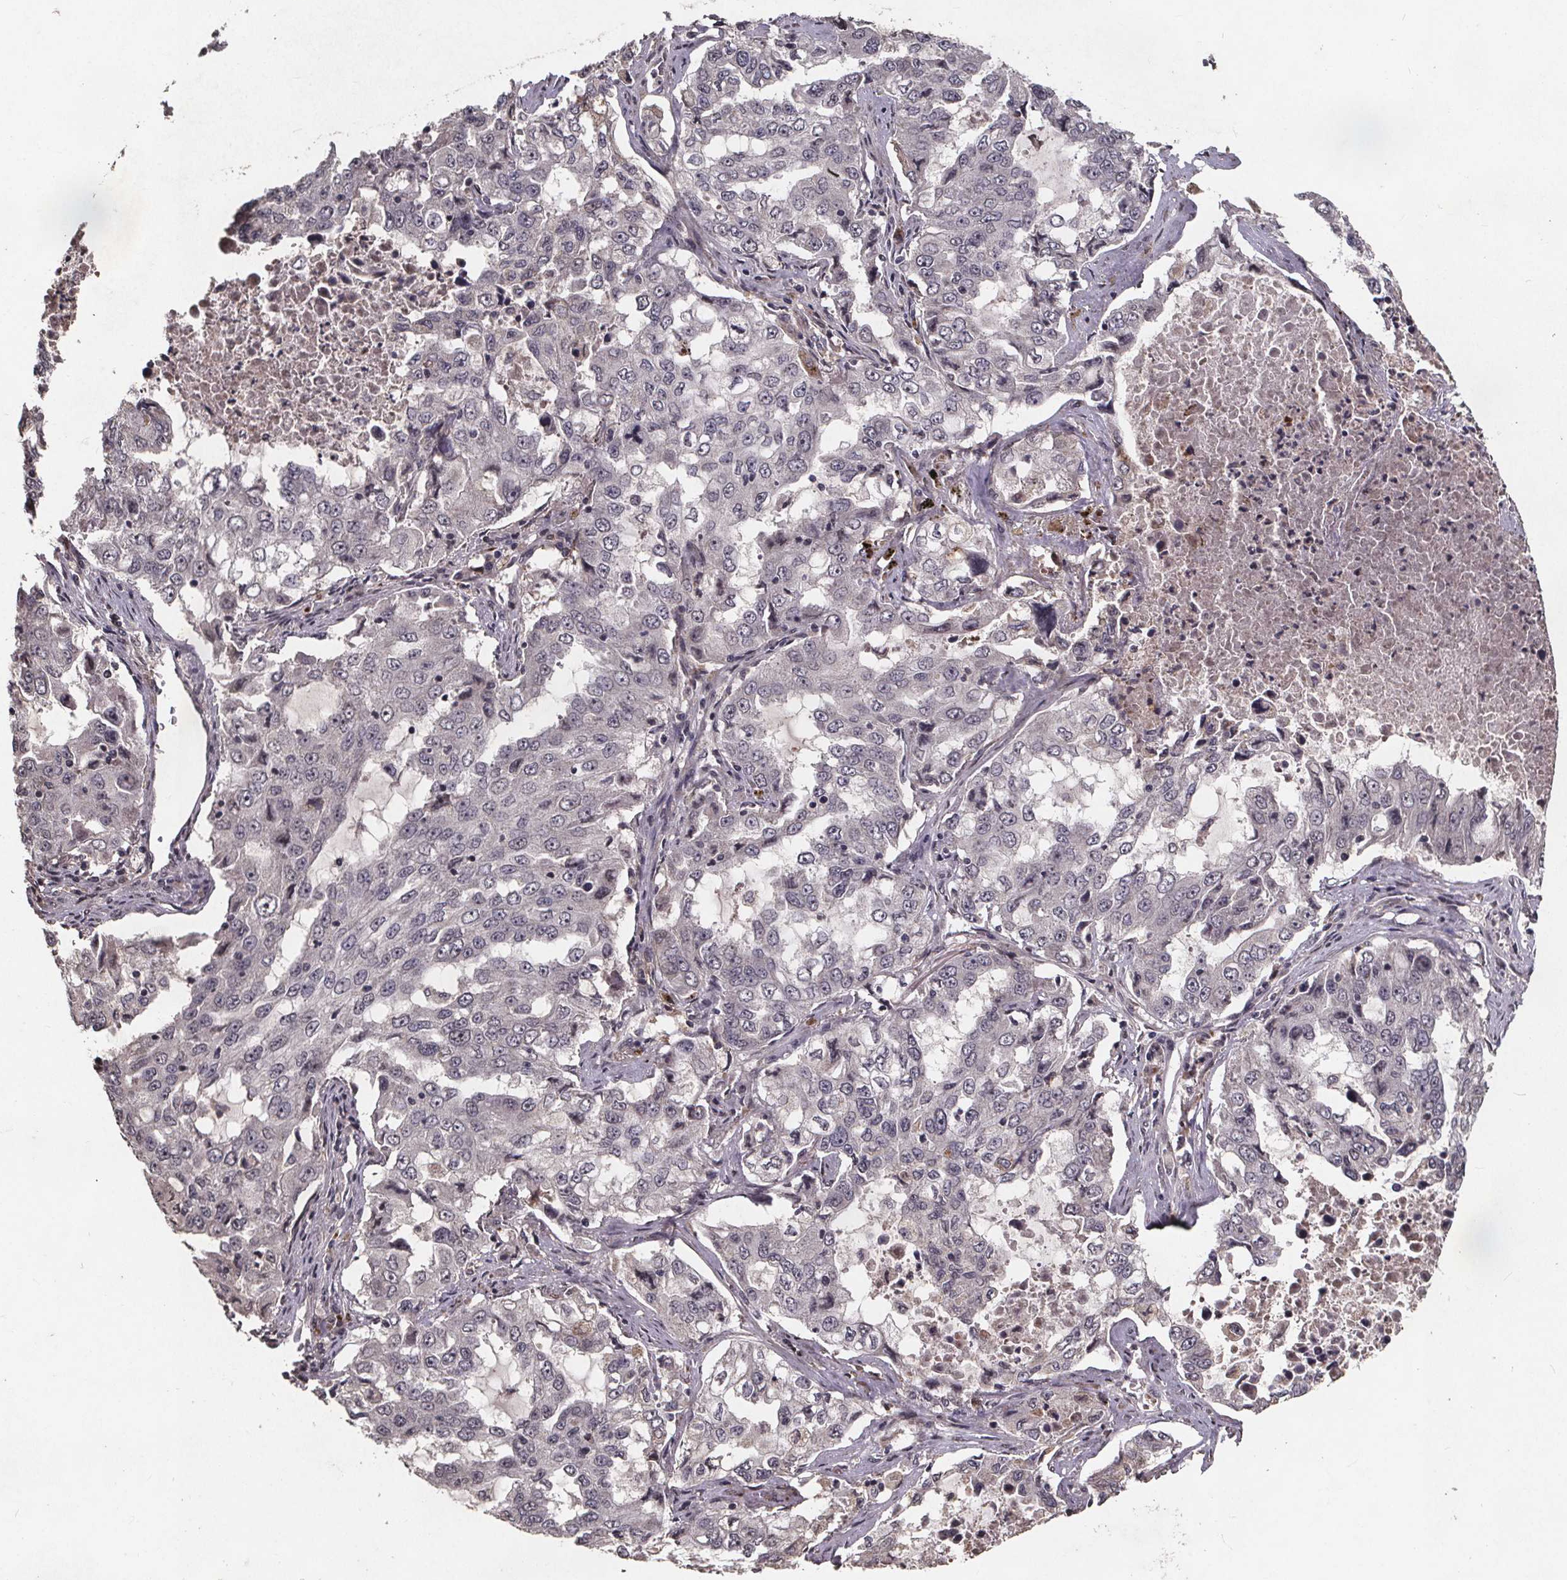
{"staining": {"intensity": "negative", "quantity": "none", "location": "none"}, "tissue": "lung cancer", "cell_type": "Tumor cells", "image_type": "cancer", "snomed": [{"axis": "morphology", "description": "Adenocarcinoma, NOS"}, {"axis": "topography", "description": "Lung"}], "caption": "Image shows no protein staining in tumor cells of lung adenocarcinoma tissue.", "gene": "GPX3", "patient": {"sex": "female", "age": 61}}